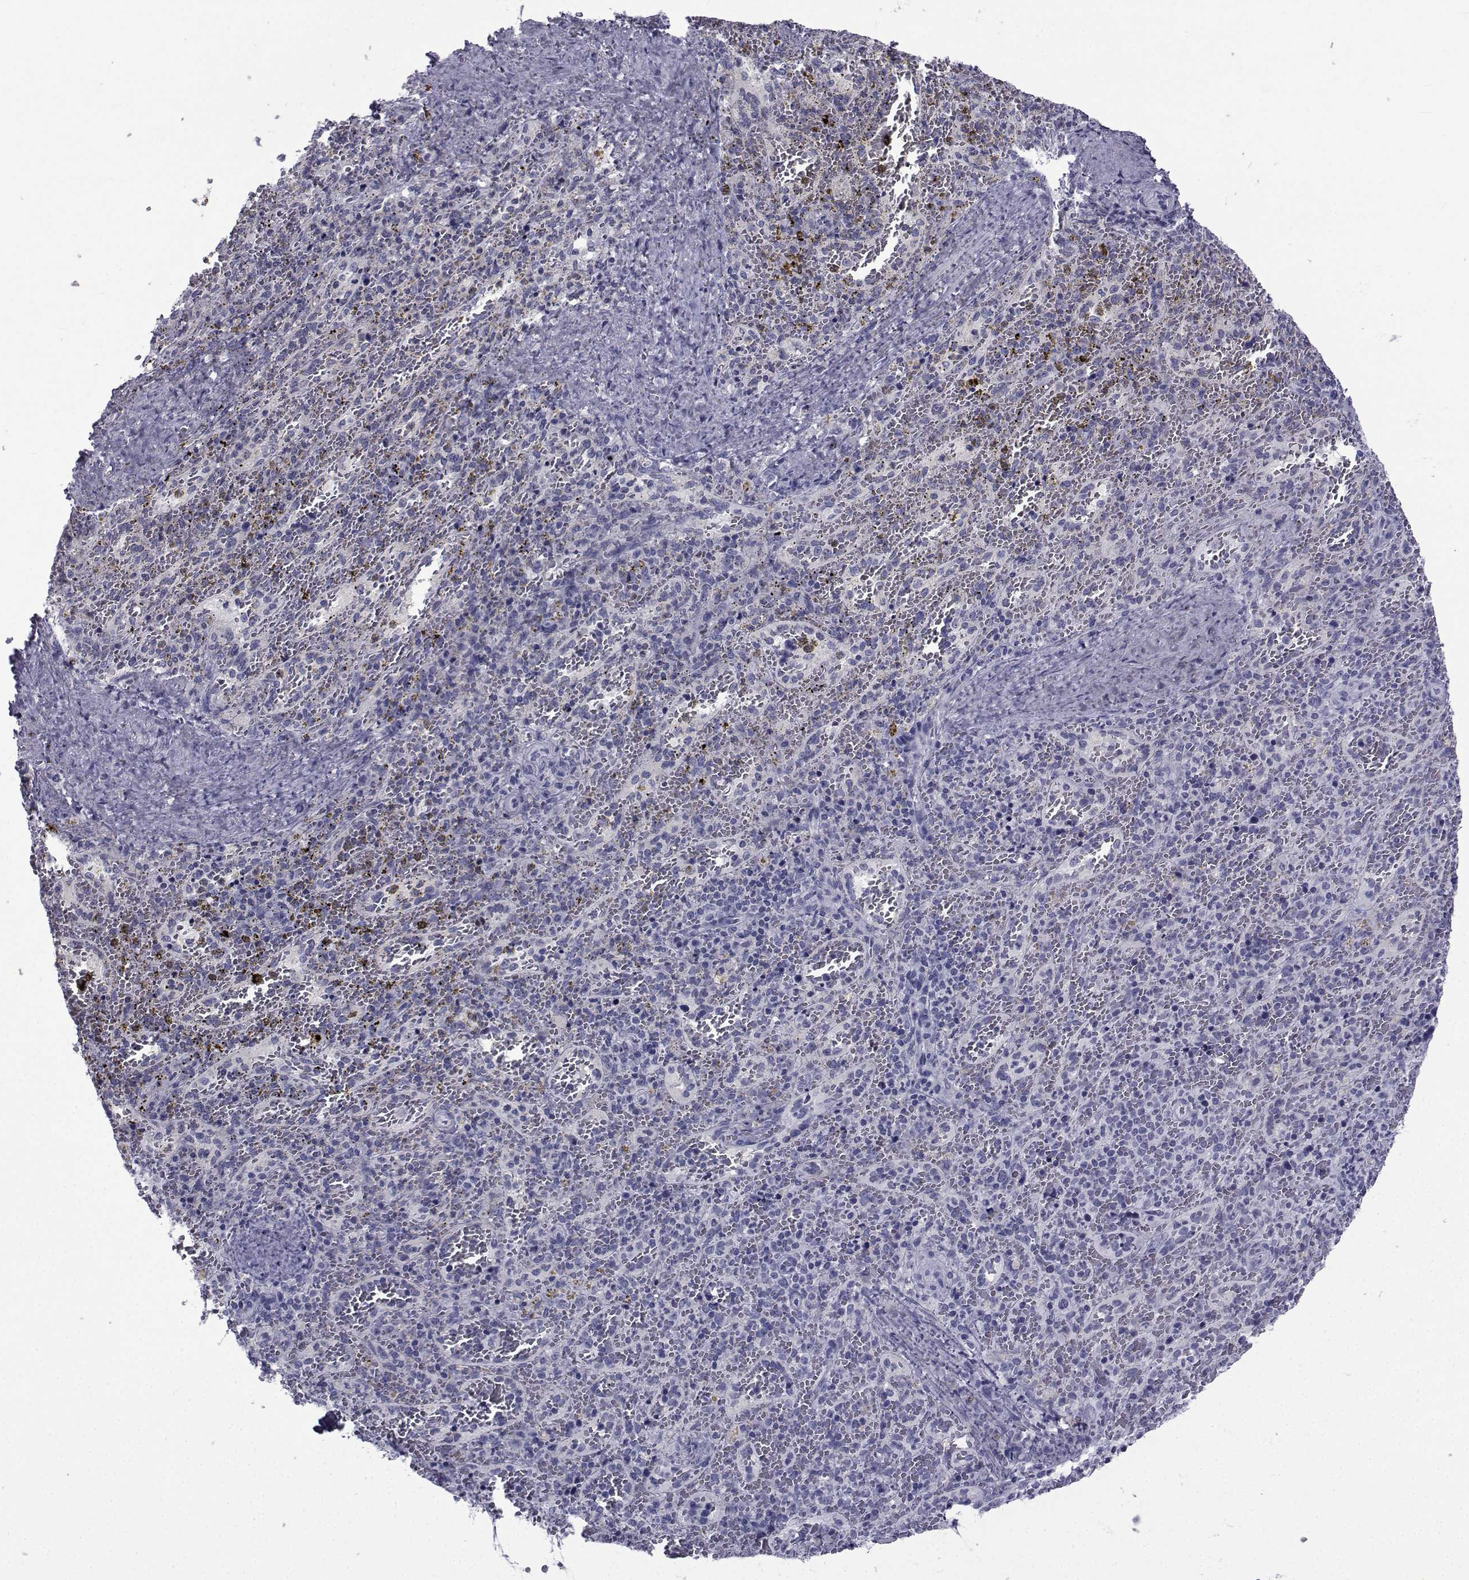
{"staining": {"intensity": "negative", "quantity": "none", "location": "none"}, "tissue": "spleen", "cell_type": "Cells in red pulp", "image_type": "normal", "snomed": [{"axis": "morphology", "description": "Normal tissue, NOS"}, {"axis": "topography", "description": "Spleen"}], "caption": "Protein analysis of benign spleen reveals no significant expression in cells in red pulp. Nuclei are stained in blue.", "gene": "PDE6G", "patient": {"sex": "female", "age": 50}}